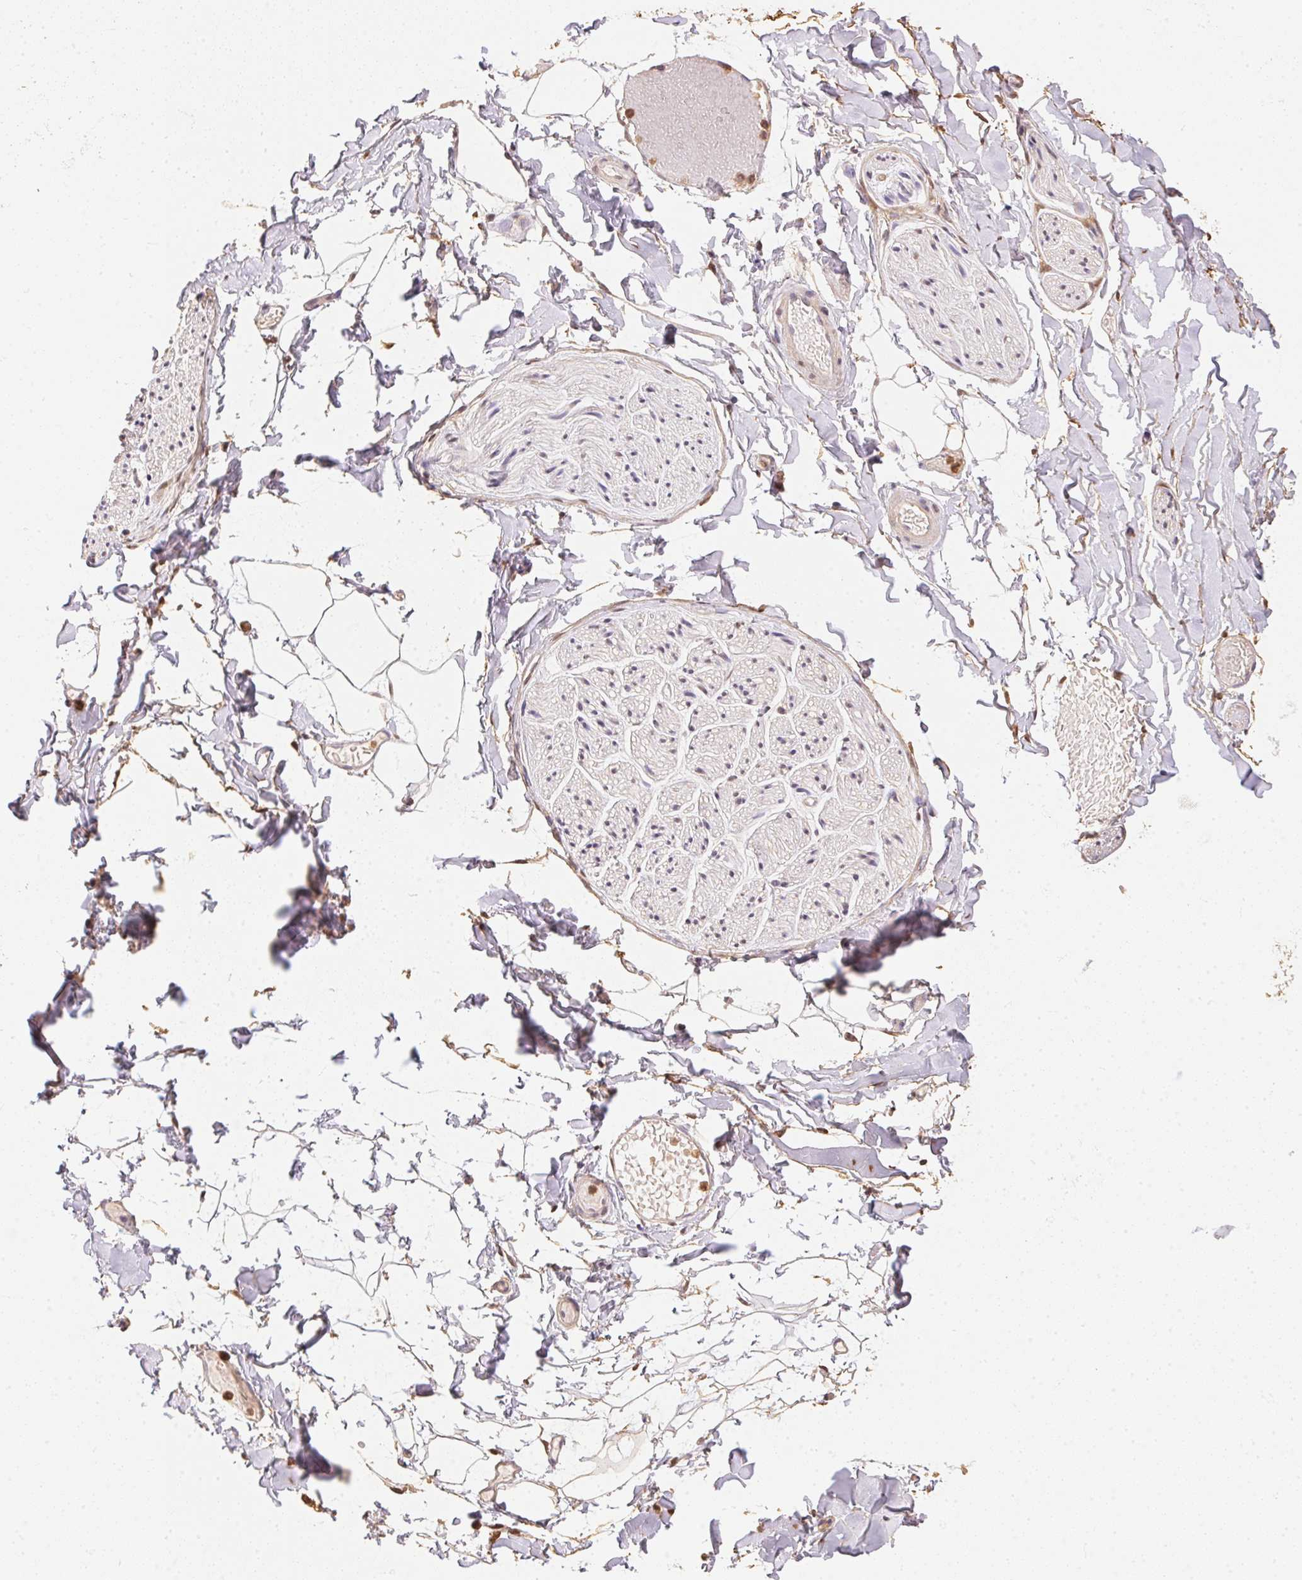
{"staining": {"intensity": "weak", "quantity": ">75%", "location": "cytoplasmic/membranous"}, "tissue": "adipose tissue", "cell_type": "Adipocytes", "image_type": "normal", "snomed": [{"axis": "morphology", "description": "Normal tissue, NOS"}, {"axis": "topography", "description": "Gallbladder"}, {"axis": "topography", "description": "Peripheral nerve tissue"}], "caption": "Immunohistochemistry micrograph of normal human adipose tissue stained for a protein (brown), which displays low levels of weak cytoplasmic/membranous expression in about >75% of adipocytes.", "gene": "S100A3", "patient": {"sex": "female", "age": 45}}